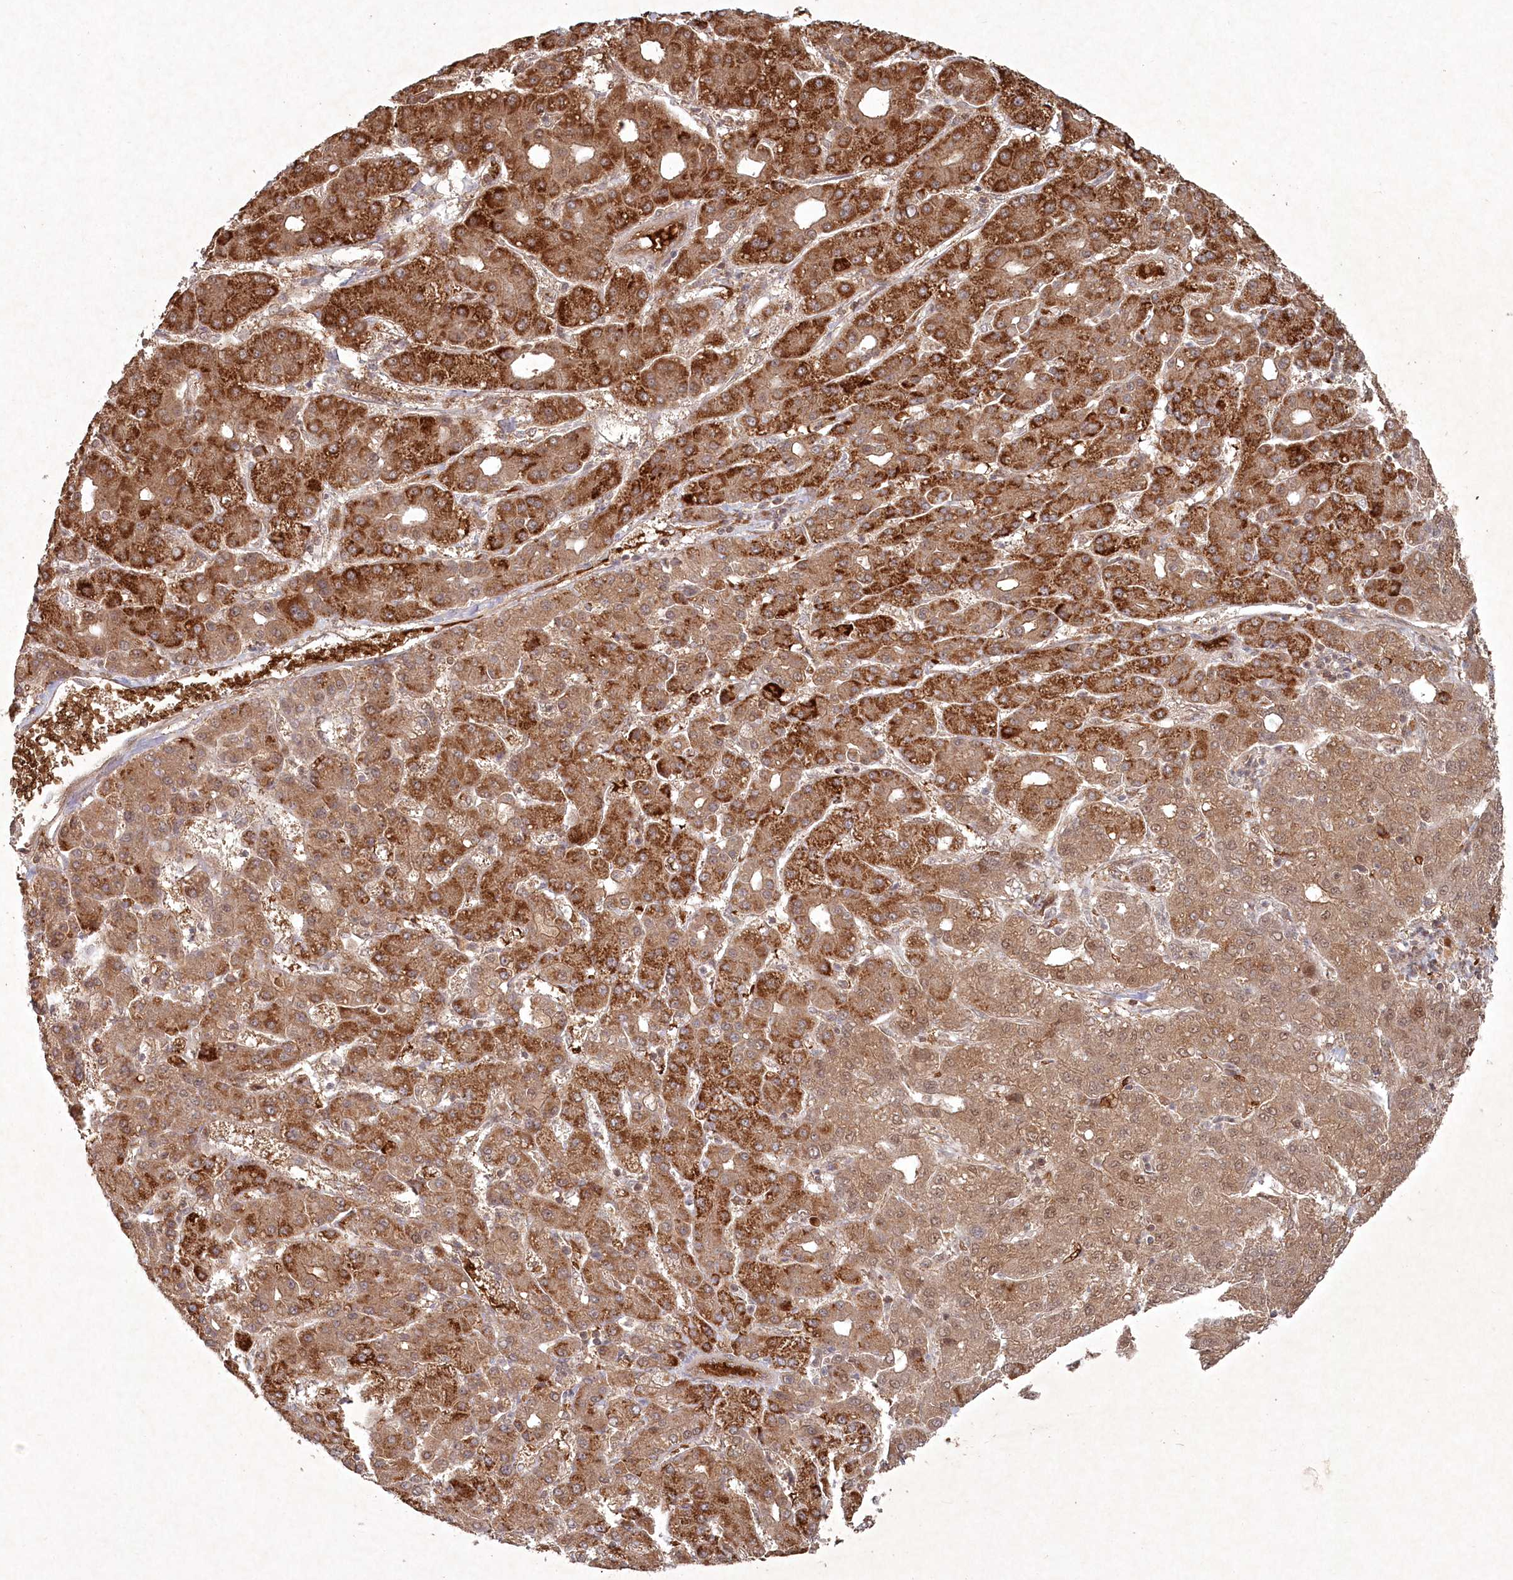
{"staining": {"intensity": "strong", "quantity": ">75%", "location": "cytoplasmic/membranous"}, "tissue": "liver cancer", "cell_type": "Tumor cells", "image_type": "cancer", "snomed": [{"axis": "morphology", "description": "Carcinoma, Hepatocellular, NOS"}, {"axis": "topography", "description": "Liver"}], "caption": "Liver cancer (hepatocellular carcinoma) stained with a protein marker shows strong staining in tumor cells.", "gene": "FBXL17", "patient": {"sex": "male", "age": 65}}